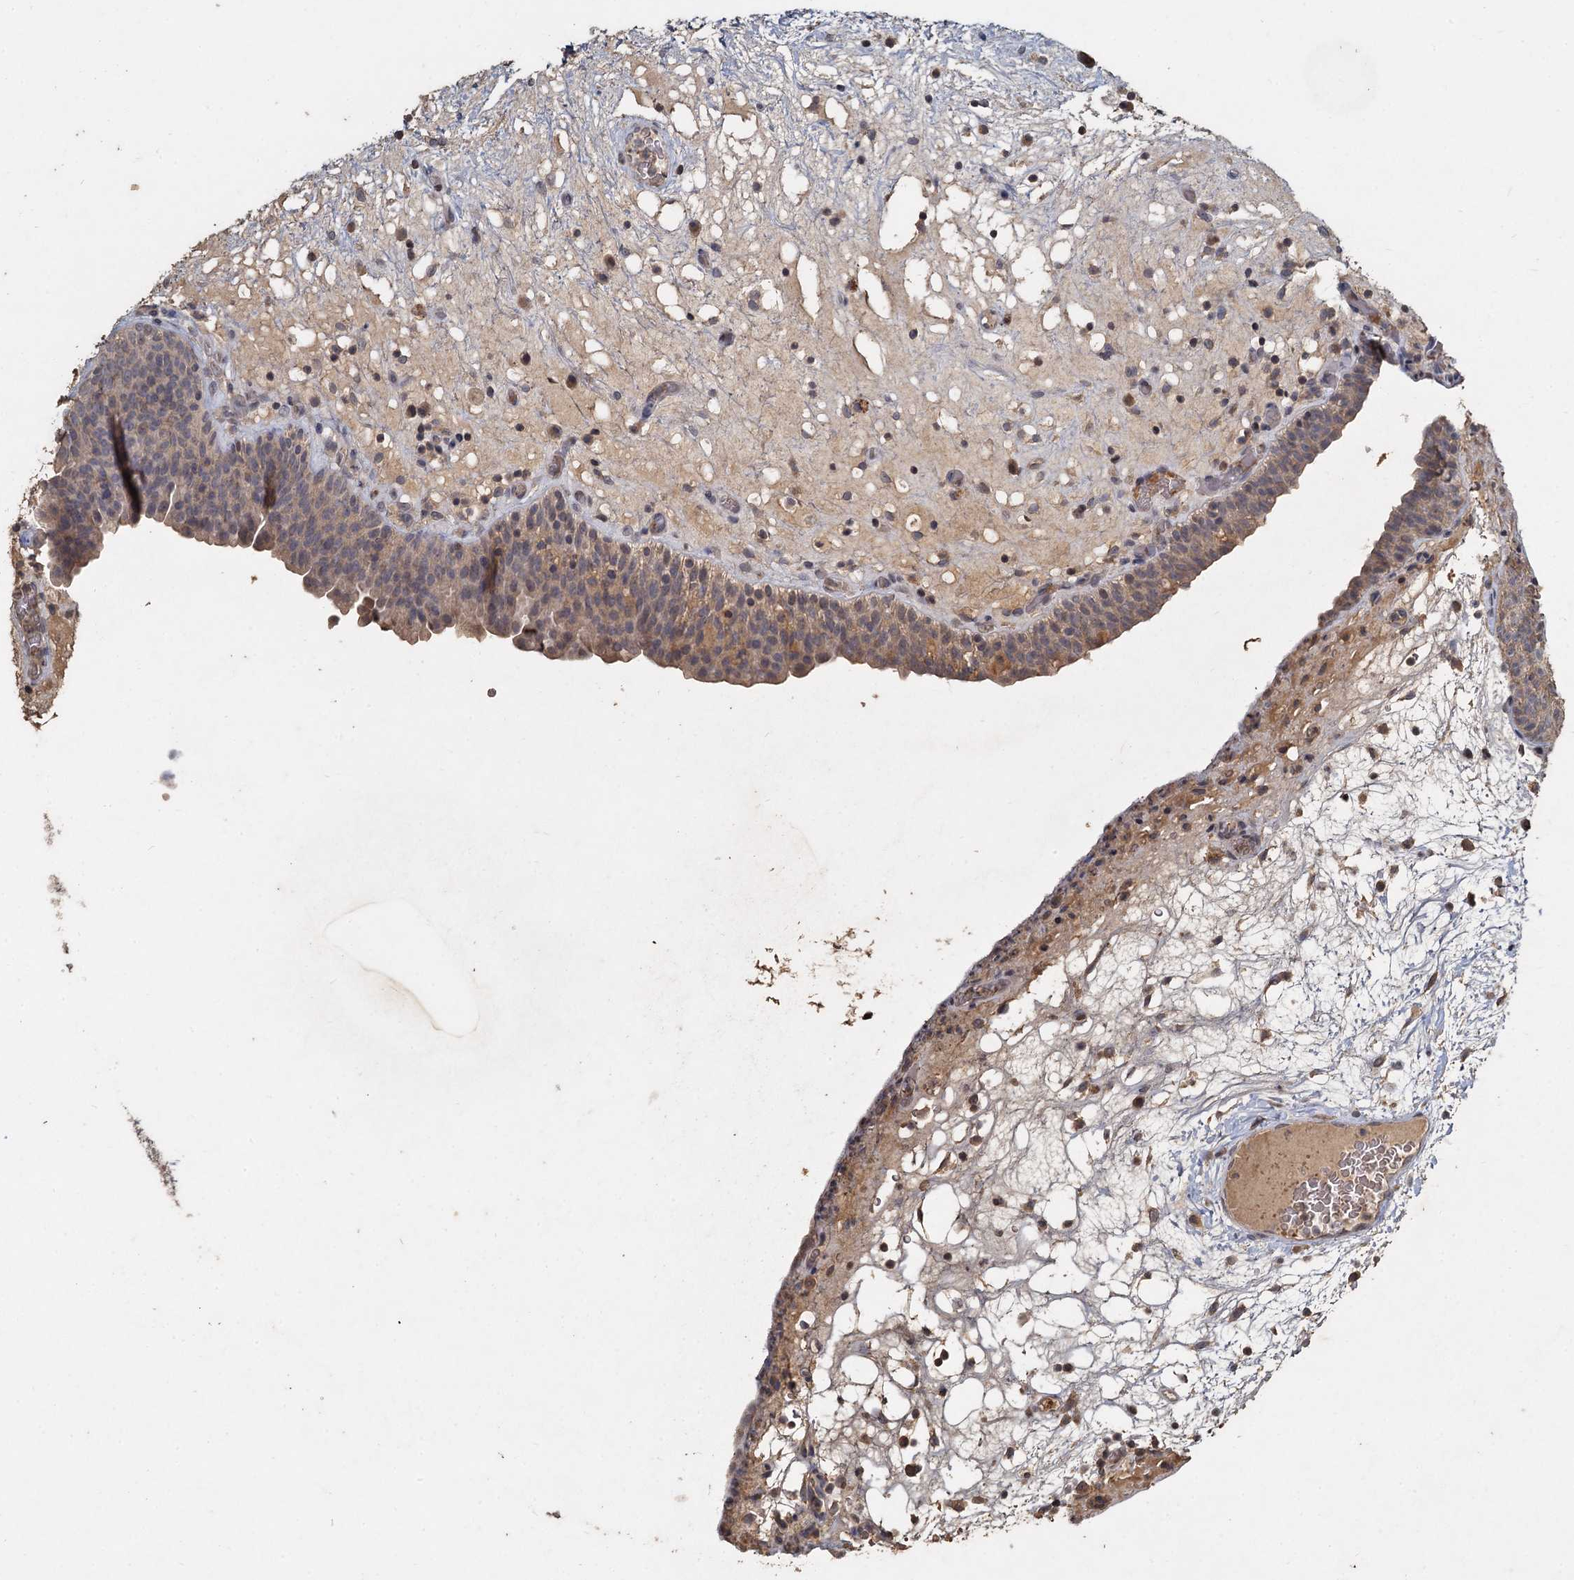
{"staining": {"intensity": "weak", "quantity": "<25%", "location": "cytoplasmic/membranous"}, "tissue": "urinary bladder", "cell_type": "Urothelial cells", "image_type": "normal", "snomed": [{"axis": "morphology", "description": "Normal tissue, NOS"}, {"axis": "topography", "description": "Urinary bladder"}], "caption": "Urinary bladder stained for a protein using immunohistochemistry reveals no expression urothelial cells.", "gene": "CCDC61", "patient": {"sex": "male", "age": 71}}